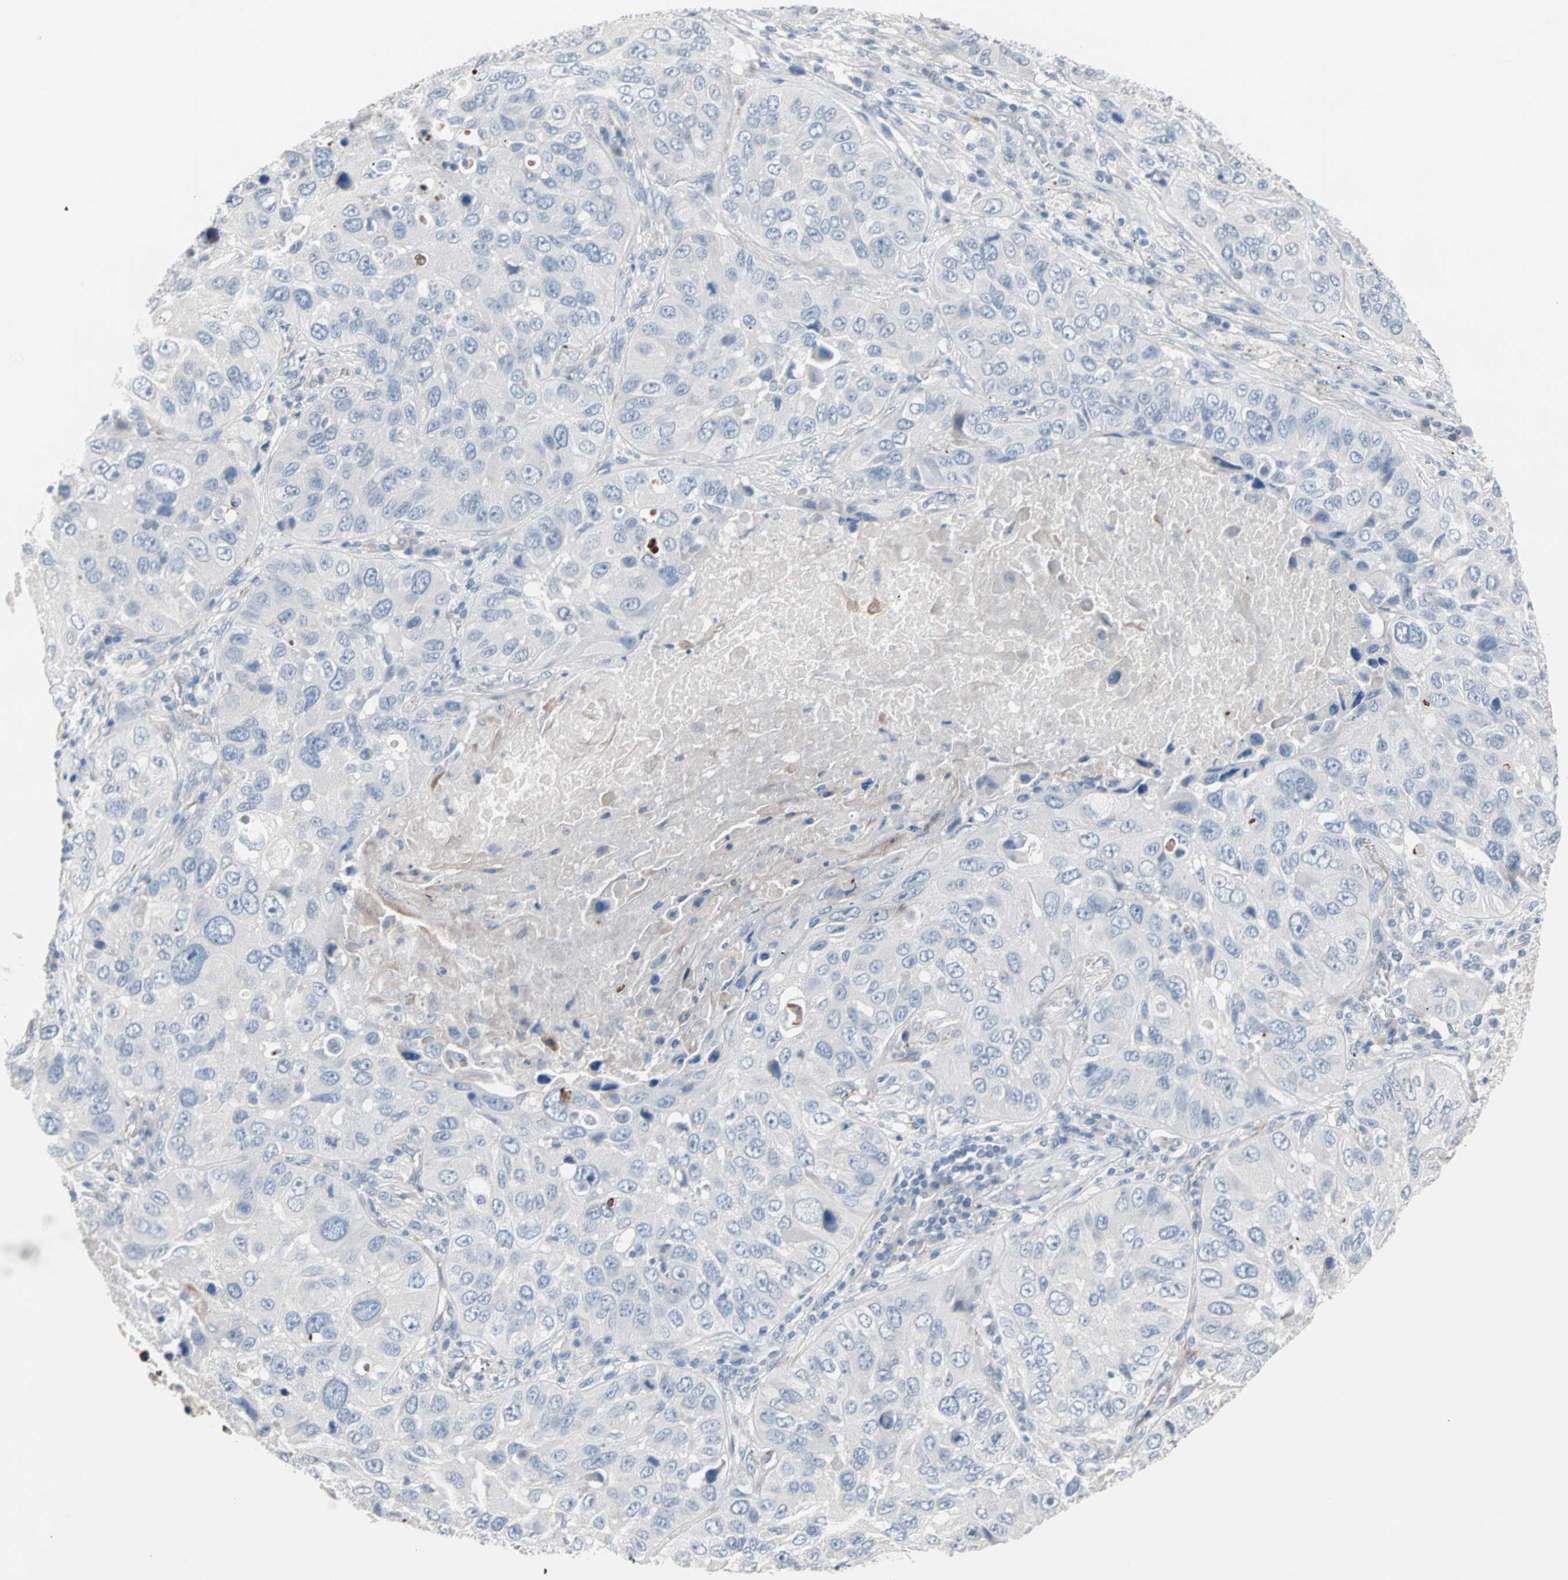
{"staining": {"intensity": "negative", "quantity": "none", "location": "none"}, "tissue": "lung cancer", "cell_type": "Tumor cells", "image_type": "cancer", "snomed": [{"axis": "morphology", "description": "Squamous cell carcinoma, NOS"}, {"axis": "topography", "description": "Lung"}], "caption": "An IHC histopathology image of squamous cell carcinoma (lung) is shown. There is no staining in tumor cells of squamous cell carcinoma (lung).", "gene": "ULBP1", "patient": {"sex": "male", "age": 57}}